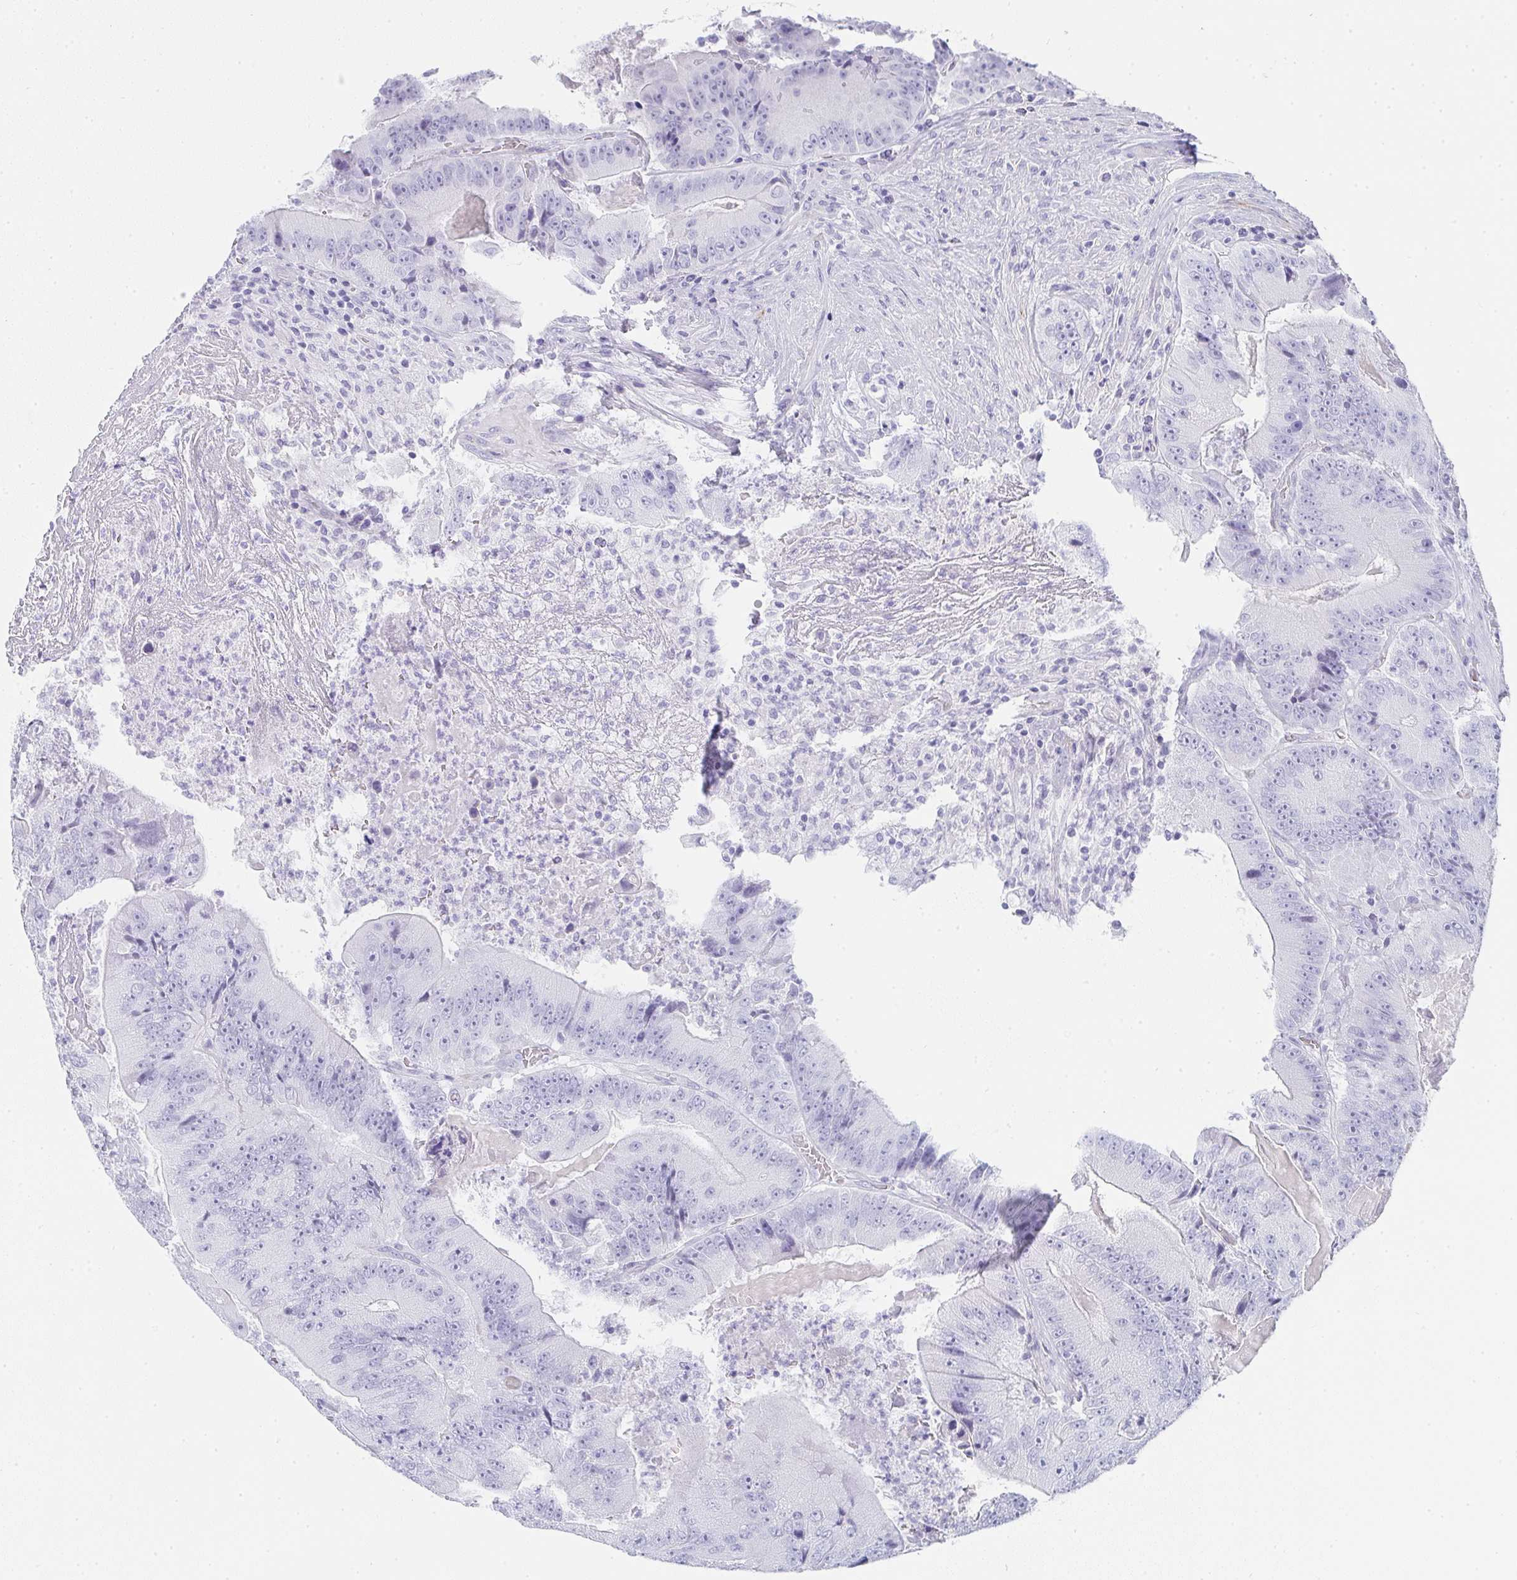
{"staining": {"intensity": "negative", "quantity": "none", "location": "none"}, "tissue": "colorectal cancer", "cell_type": "Tumor cells", "image_type": "cancer", "snomed": [{"axis": "morphology", "description": "Adenocarcinoma, NOS"}, {"axis": "topography", "description": "Colon"}], "caption": "The micrograph exhibits no staining of tumor cells in colorectal cancer (adenocarcinoma). (Immunohistochemistry, brightfield microscopy, high magnification).", "gene": "PRND", "patient": {"sex": "female", "age": 86}}